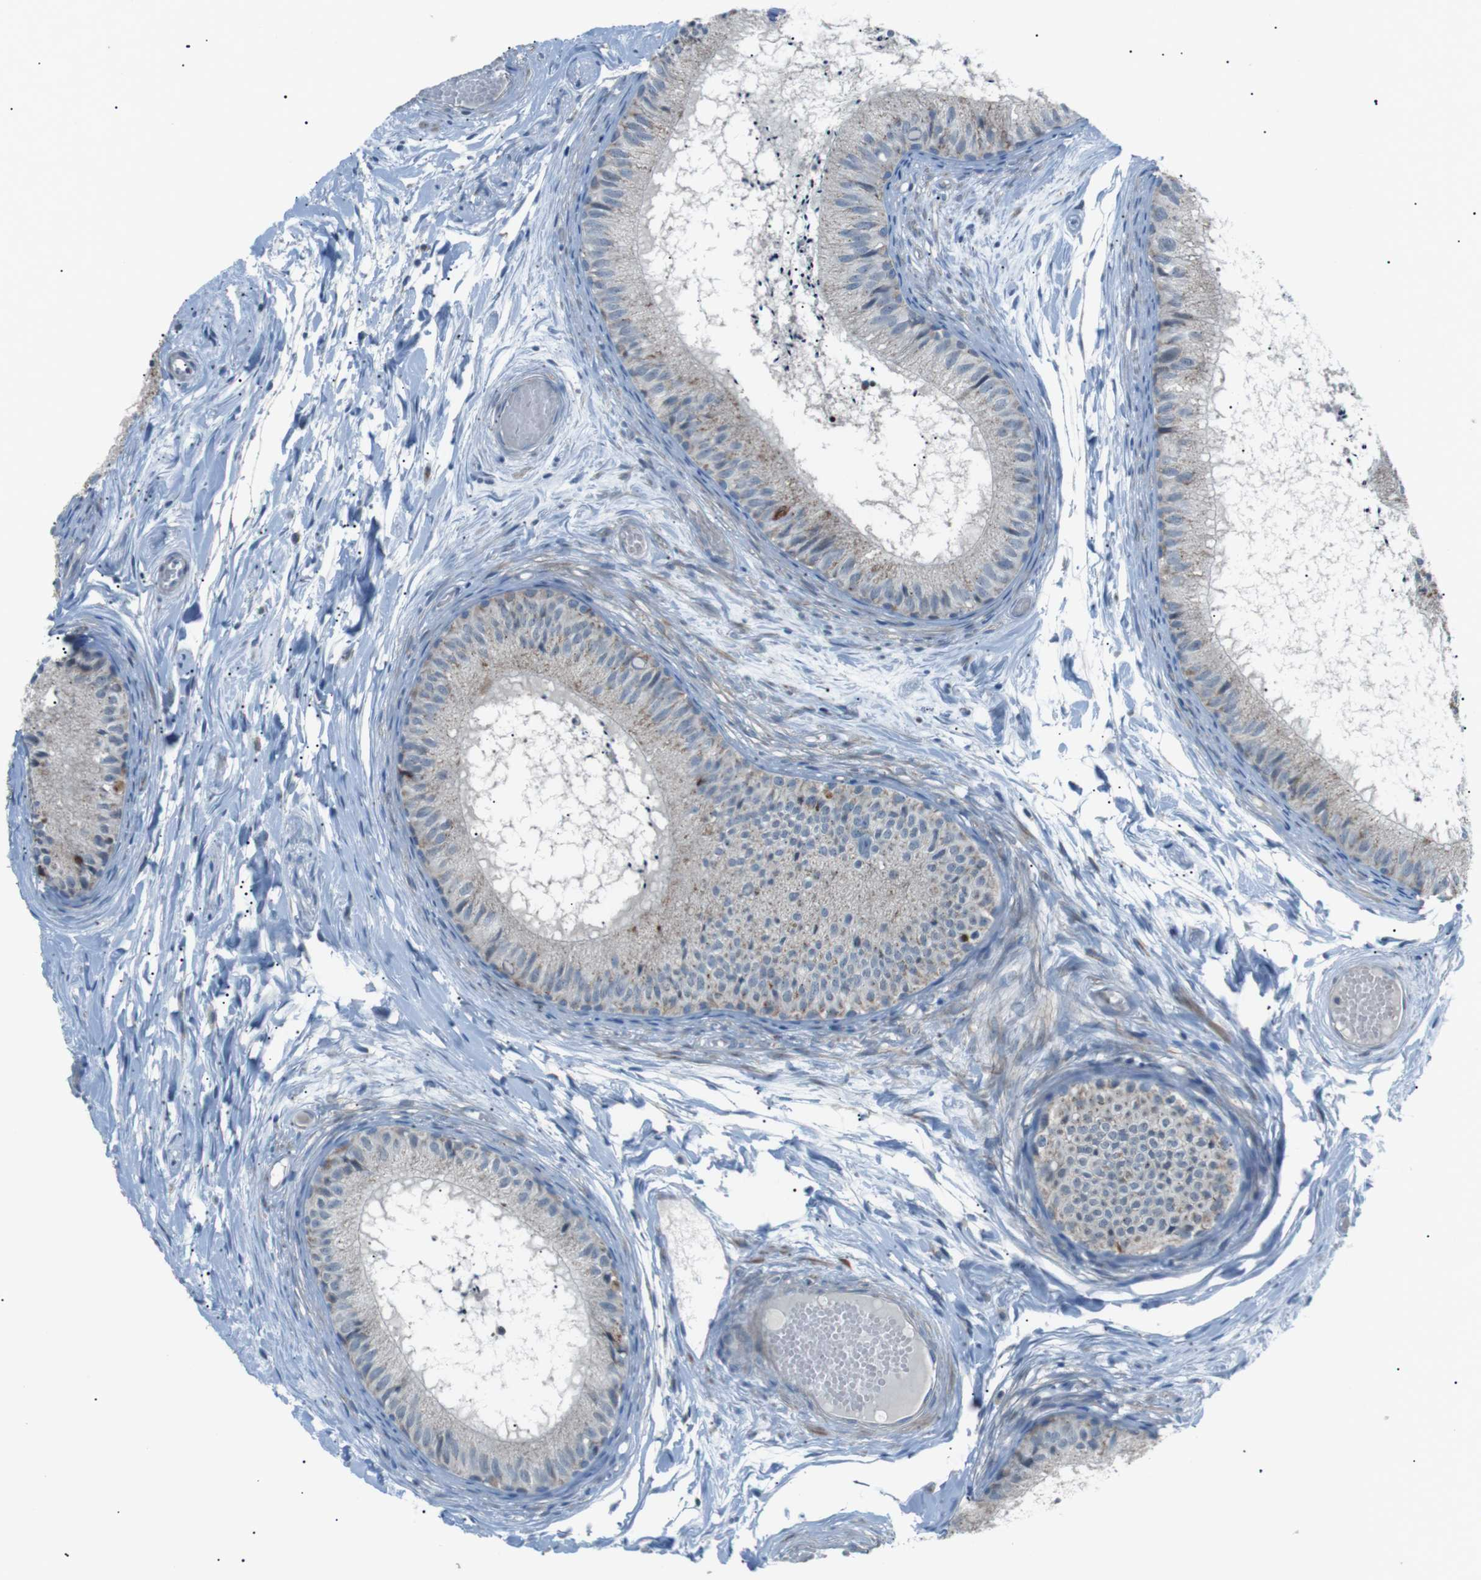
{"staining": {"intensity": "moderate", "quantity": "25%-75%", "location": "cytoplasmic/membranous"}, "tissue": "epididymis", "cell_type": "Glandular cells", "image_type": "normal", "snomed": [{"axis": "morphology", "description": "Normal tissue, NOS"}, {"axis": "topography", "description": "Epididymis"}], "caption": "Immunohistochemistry photomicrograph of normal epididymis stained for a protein (brown), which shows medium levels of moderate cytoplasmic/membranous expression in approximately 25%-75% of glandular cells.", "gene": "ARID5B", "patient": {"sex": "male", "age": 46}}